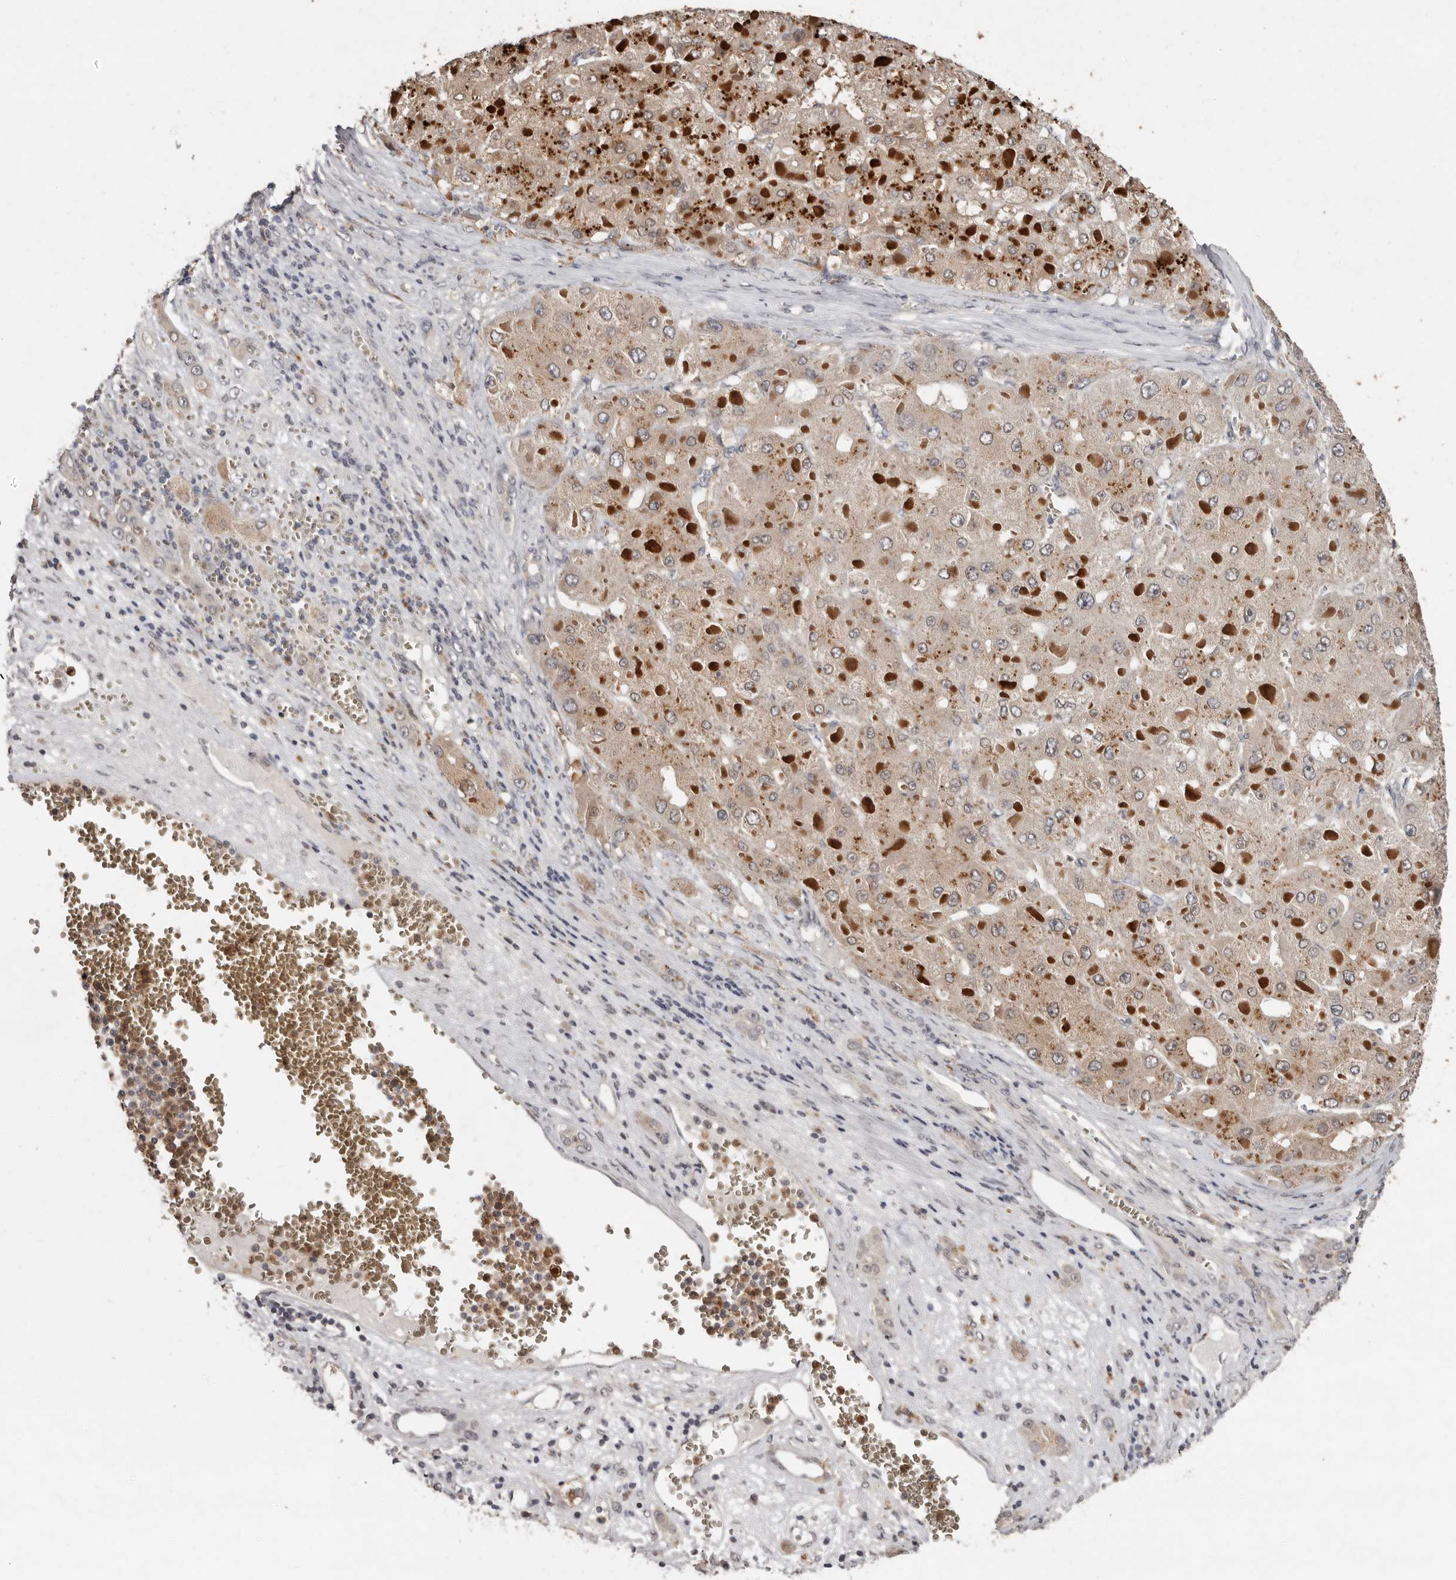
{"staining": {"intensity": "weak", "quantity": ">75%", "location": "cytoplasmic/membranous"}, "tissue": "liver cancer", "cell_type": "Tumor cells", "image_type": "cancer", "snomed": [{"axis": "morphology", "description": "Carcinoma, Hepatocellular, NOS"}, {"axis": "topography", "description": "Liver"}], "caption": "Immunohistochemistry (IHC) histopathology image of human hepatocellular carcinoma (liver) stained for a protein (brown), which reveals low levels of weak cytoplasmic/membranous staining in approximately >75% of tumor cells.", "gene": "SULT1E1", "patient": {"sex": "female", "age": 73}}